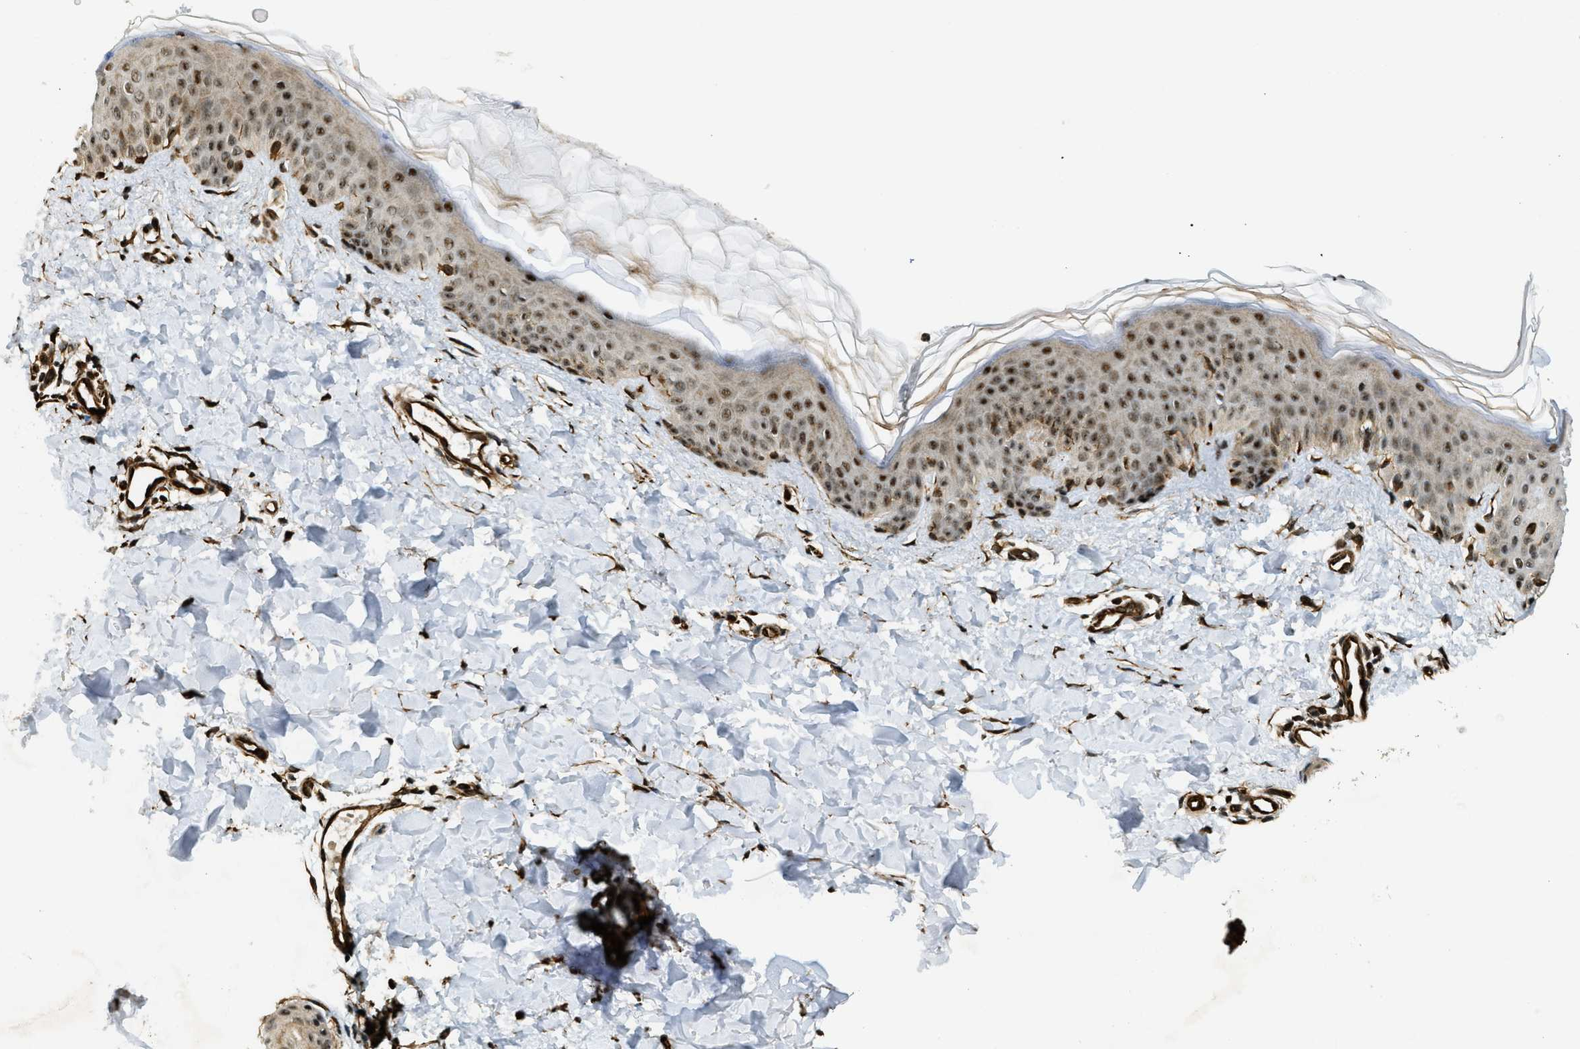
{"staining": {"intensity": "strong", "quantity": ">75%", "location": "cytoplasmic/membranous,nuclear"}, "tissue": "skin", "cell_type": "Fibroblasts", "image_type": "normal", "snomed": [{"axis": "morphology", "description": "Normal tissue, NOS"}, {"axis": "topography", "description": "Skin"}], "caption": "Strong cytoplasmic/membranous,nuclear expression for a protein is appreciated in about >75% of fibroblasts of normal skin using immunohistochemistry (IHC).", "gene": "CFAP36", "patient": {"sex": "male", "age": 40}}